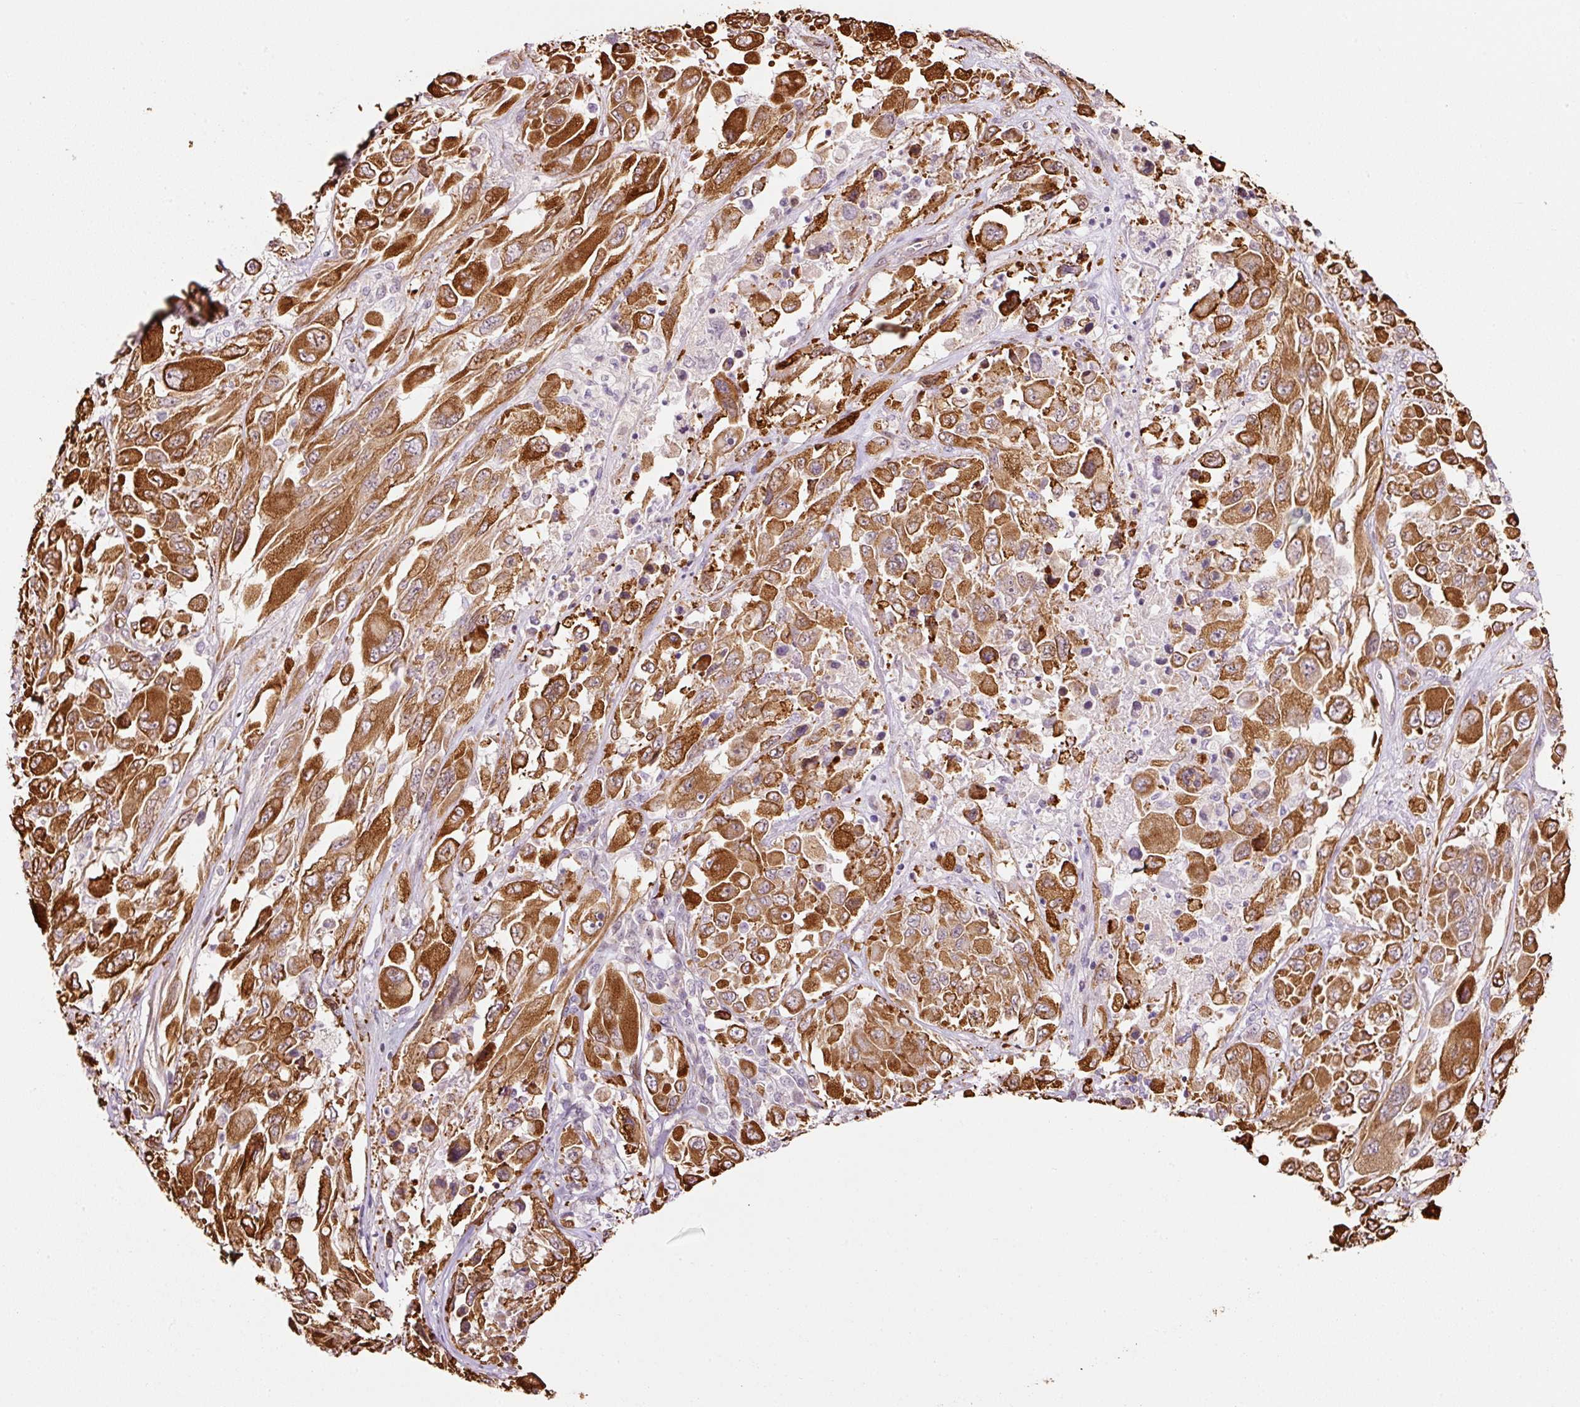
{"staining": {"intensity": "strong", "quantity": ">75%", "location": "cytoplasmic/membranous"}, "tissue": "melanoma", "cell_type": "Tumor cells", "image_type": "cancer", "snomed": [{"axis": "morphology", "description": "Malignant melanoma, NOS"}, {"axis": "topography", "description": "Skin"}], "caption": "Protein expression analysis of melanoma displays strong cytoplasmic/membranous positivity in approximately >75% of tumor cells.", "gene": "ETF1", "patient": {"sex": "female", "age": 91}}